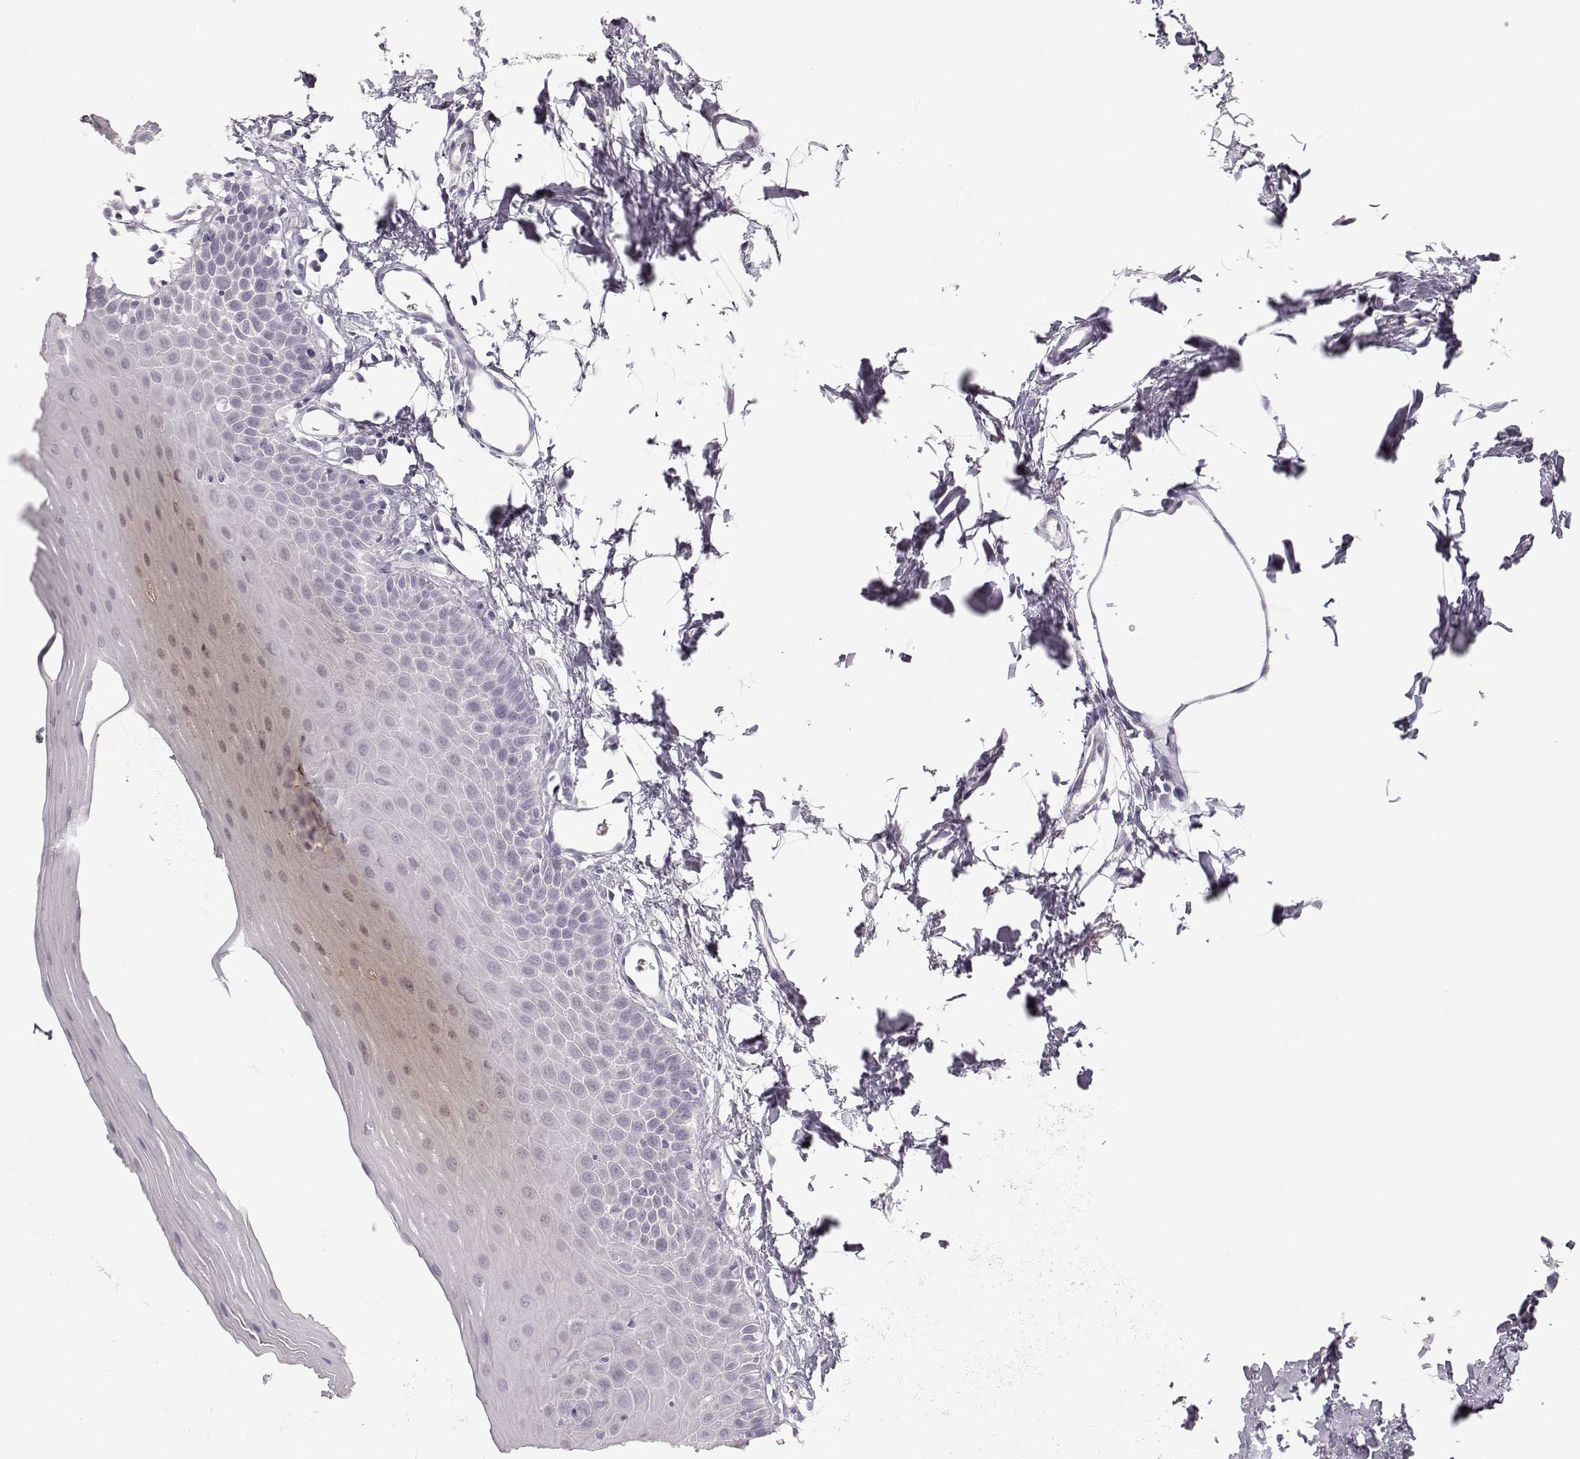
{"staining": {"intensity": "negative", "quantity": "none", "location": "none"}, "tissue": "oral mucosa", "cell_type": "Squamous epithelial cells", "image_type": "normal", "snomed": [{"axis": "morphology", "description": "Normal tissue, NOS"}, {"axis": "topography", "description": "Oral tissue"}], "caption": "Immunohistochemistry (IHC) of unremarkable oral mucosa exhibits no staining in squamous epithelial cells.", "gene": "FAM205A", "patient": {"sex": "male", "age": 81}}